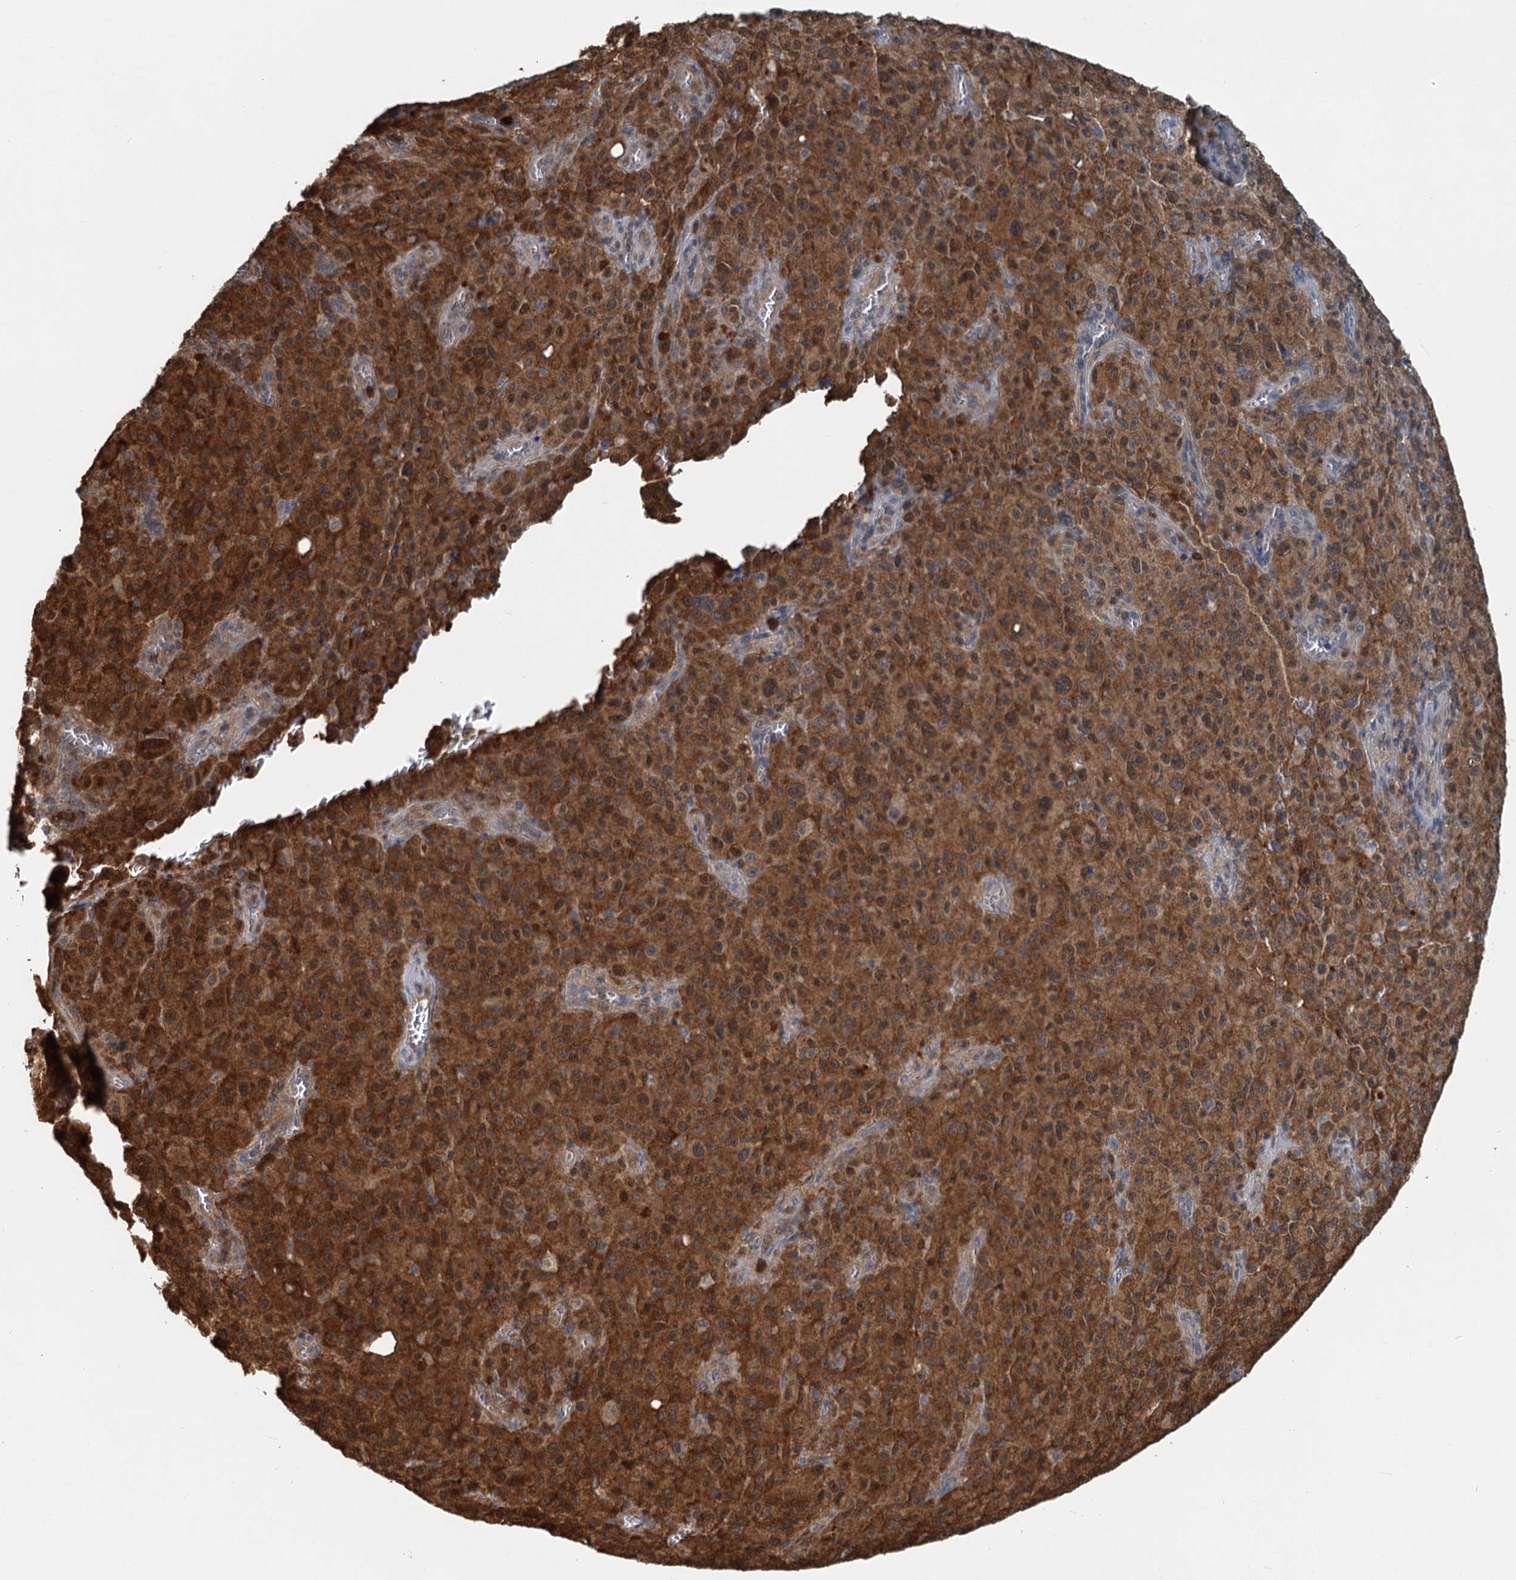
{"staining": {"intensity": "strong", "quantity": ">75%", "location": "cytoplasmic/membranous"}, "tissue": "melanoma", "cell_type": "Tumor cells", "image_type": "cancer", "snomed": [{"axis": "morphology", "description": "Malignant melanoma, NOS"}, {"axis": "topography", "description": "Skin"}], "caption": "Melanoma stained for a protein (brown) demonstrates strong cytoplasmic/membranous positive positivity in approximately >75% of tumor cells.", "gene": "GPI", "patient": {"sex": "female", "age": 82}}